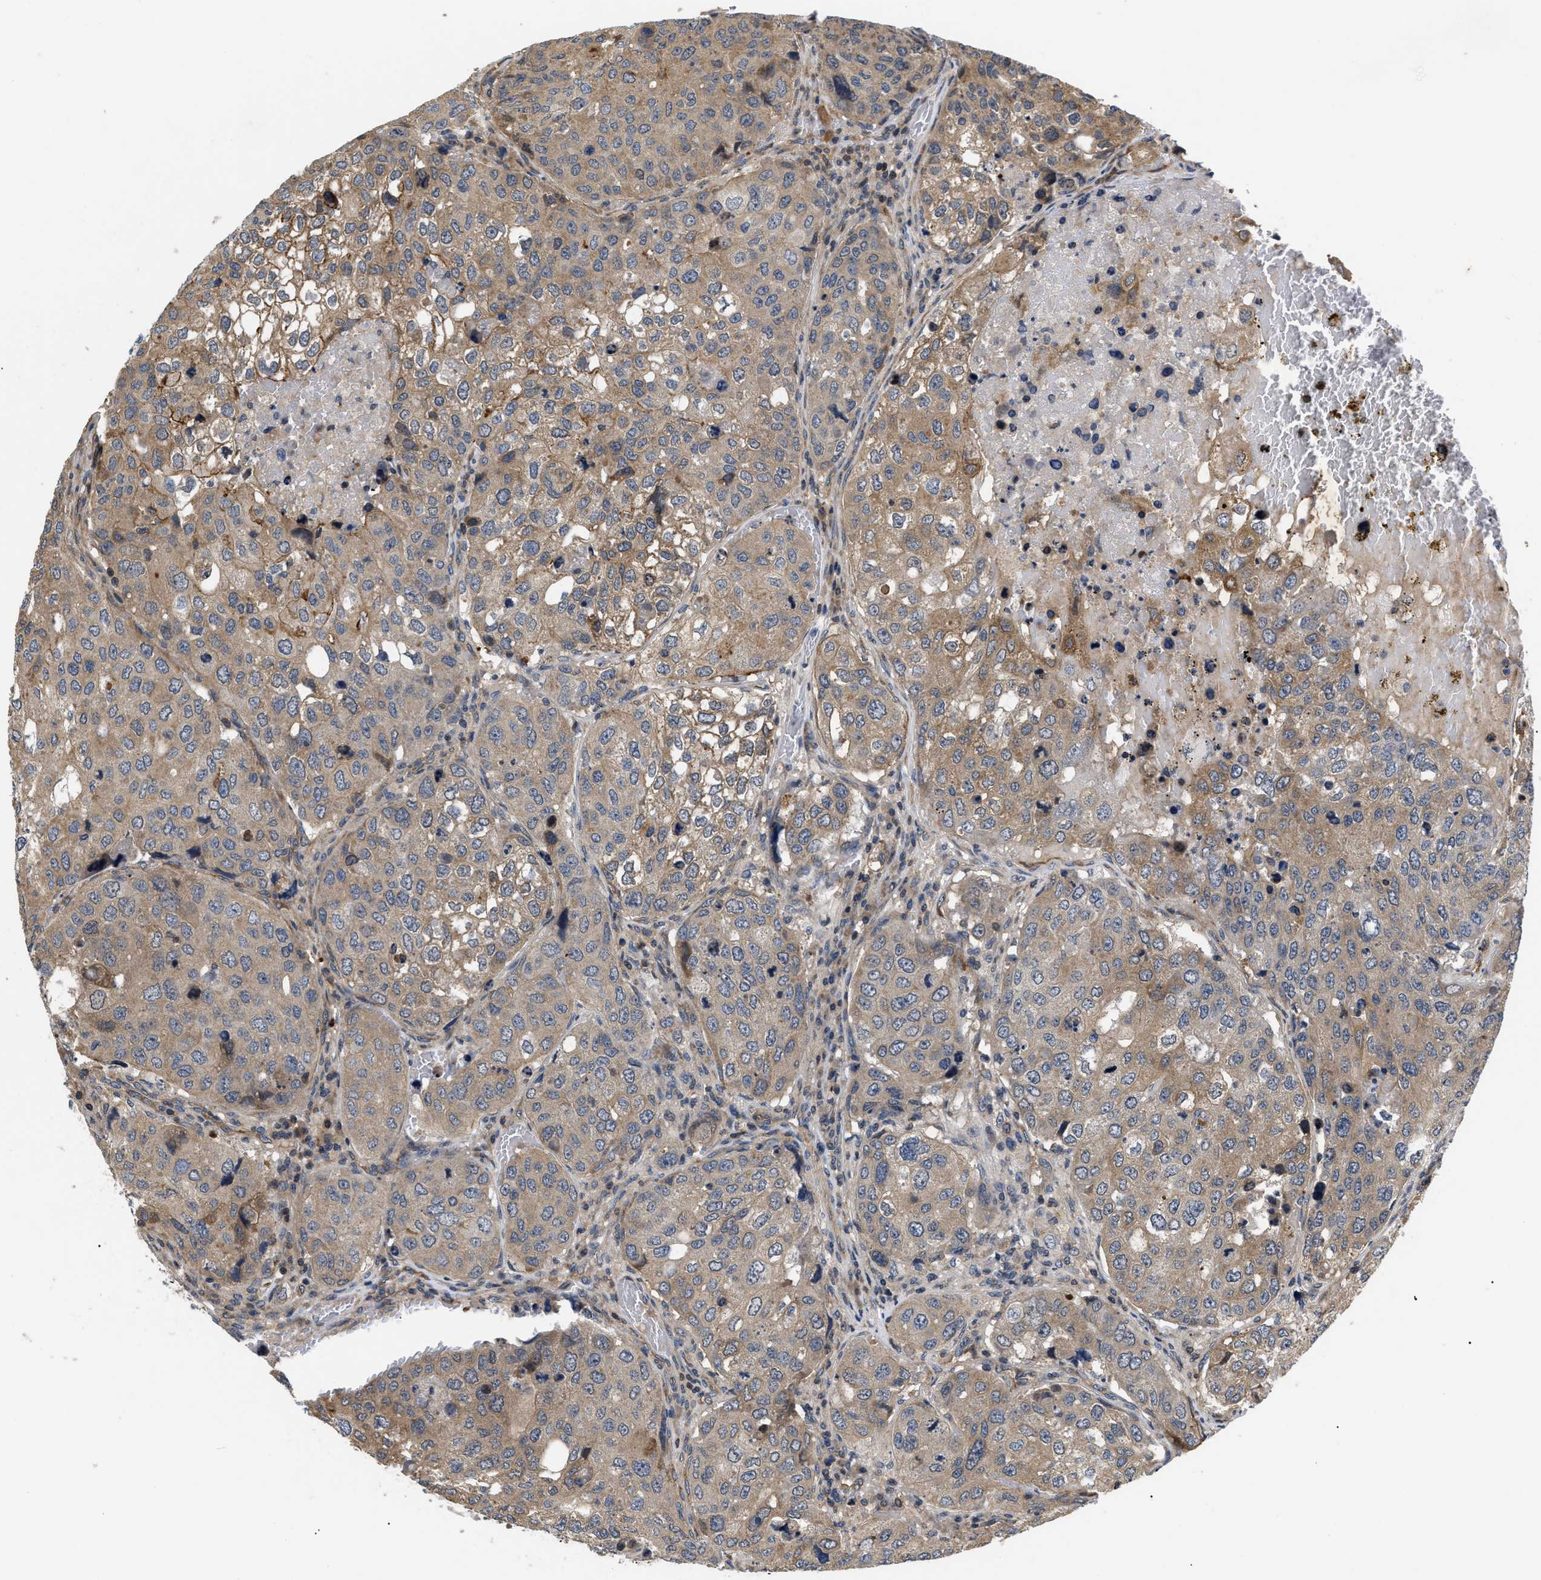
{"staining": {"intensity": "moderate", "quantity": "25%-75%", "location": "cytoplasmic/membranous"}, "tissue": "urothelial cancer", "cell_type": "Tumor cells", "image_type": "cancer", "snomed": [{"axis": "morphology", "description": "Urothelial carcinoma, High grade"}, {"axis": "topography", "description": "Lymph node"}, {"axis": "topography", "description": "Urinary bladder"}], "caption": "High-power microscopy captured an immunohistochemistry photomicrograph of high-grade urothelial carcinoma, revealing moderate cytoplasmic/membranous staining in approximately 25%-75% of tumor cells. The staining was performed using DAB to visualize the protein expression in brown, while the nuclei were stained in blue with hematoxylin (Magnification: 20x).", "gene": "HMGCR", "patient": {"sex": "male", "age": 51}}